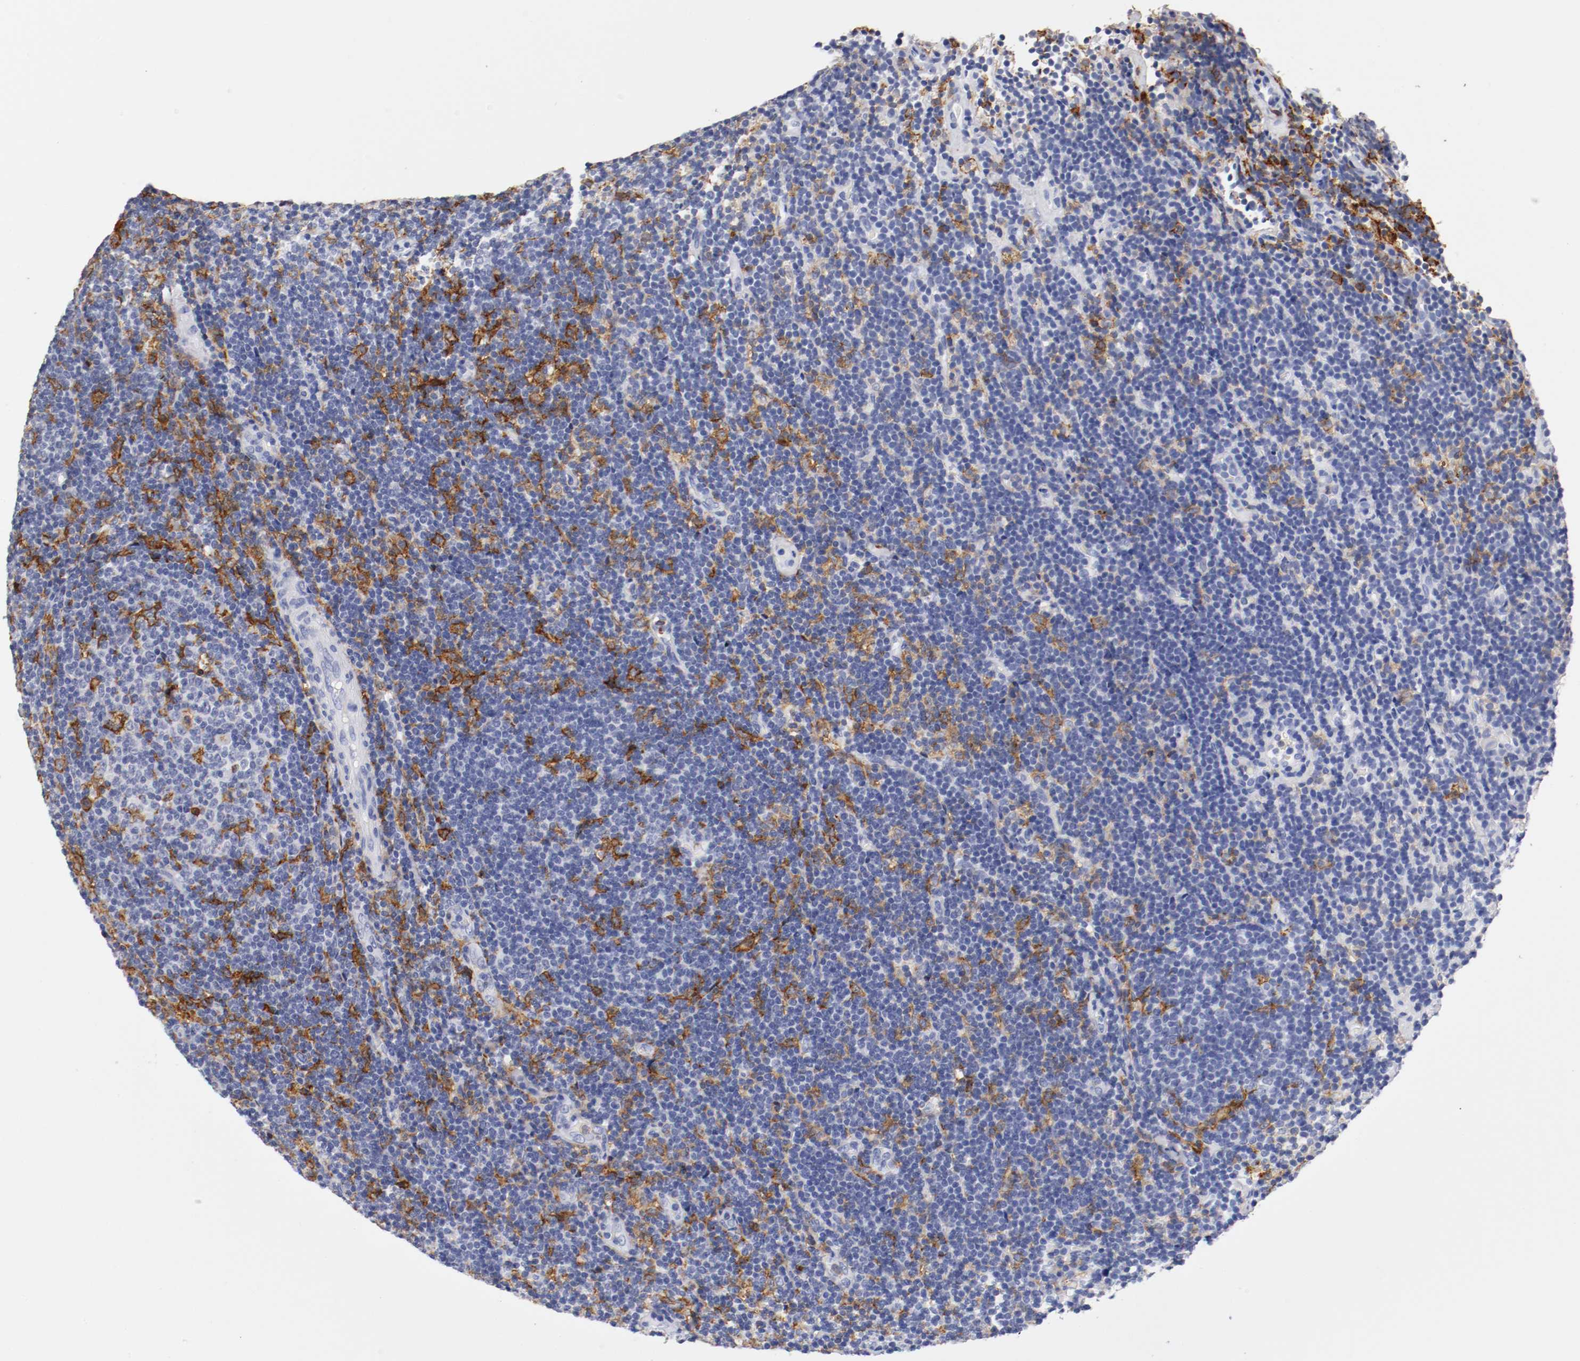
{"staining": {"intensity": "negative", "quantity": "none", "location": "none"}, "tissue": "lymphoma", "cell_type": "Tumor cells", "image_type": "cancer", "snomed": [{"axis": "morphology", "description": "Malignant lymphoma, non-Hodgkin's type, Low grade"}, {"axis": "topography", "description": "Lymph node"}], "caption": "Tumor cells show no significant staining in lymphoma.", "gene": "ITGAX", "patient": {"sex": "male", "age": 70}}